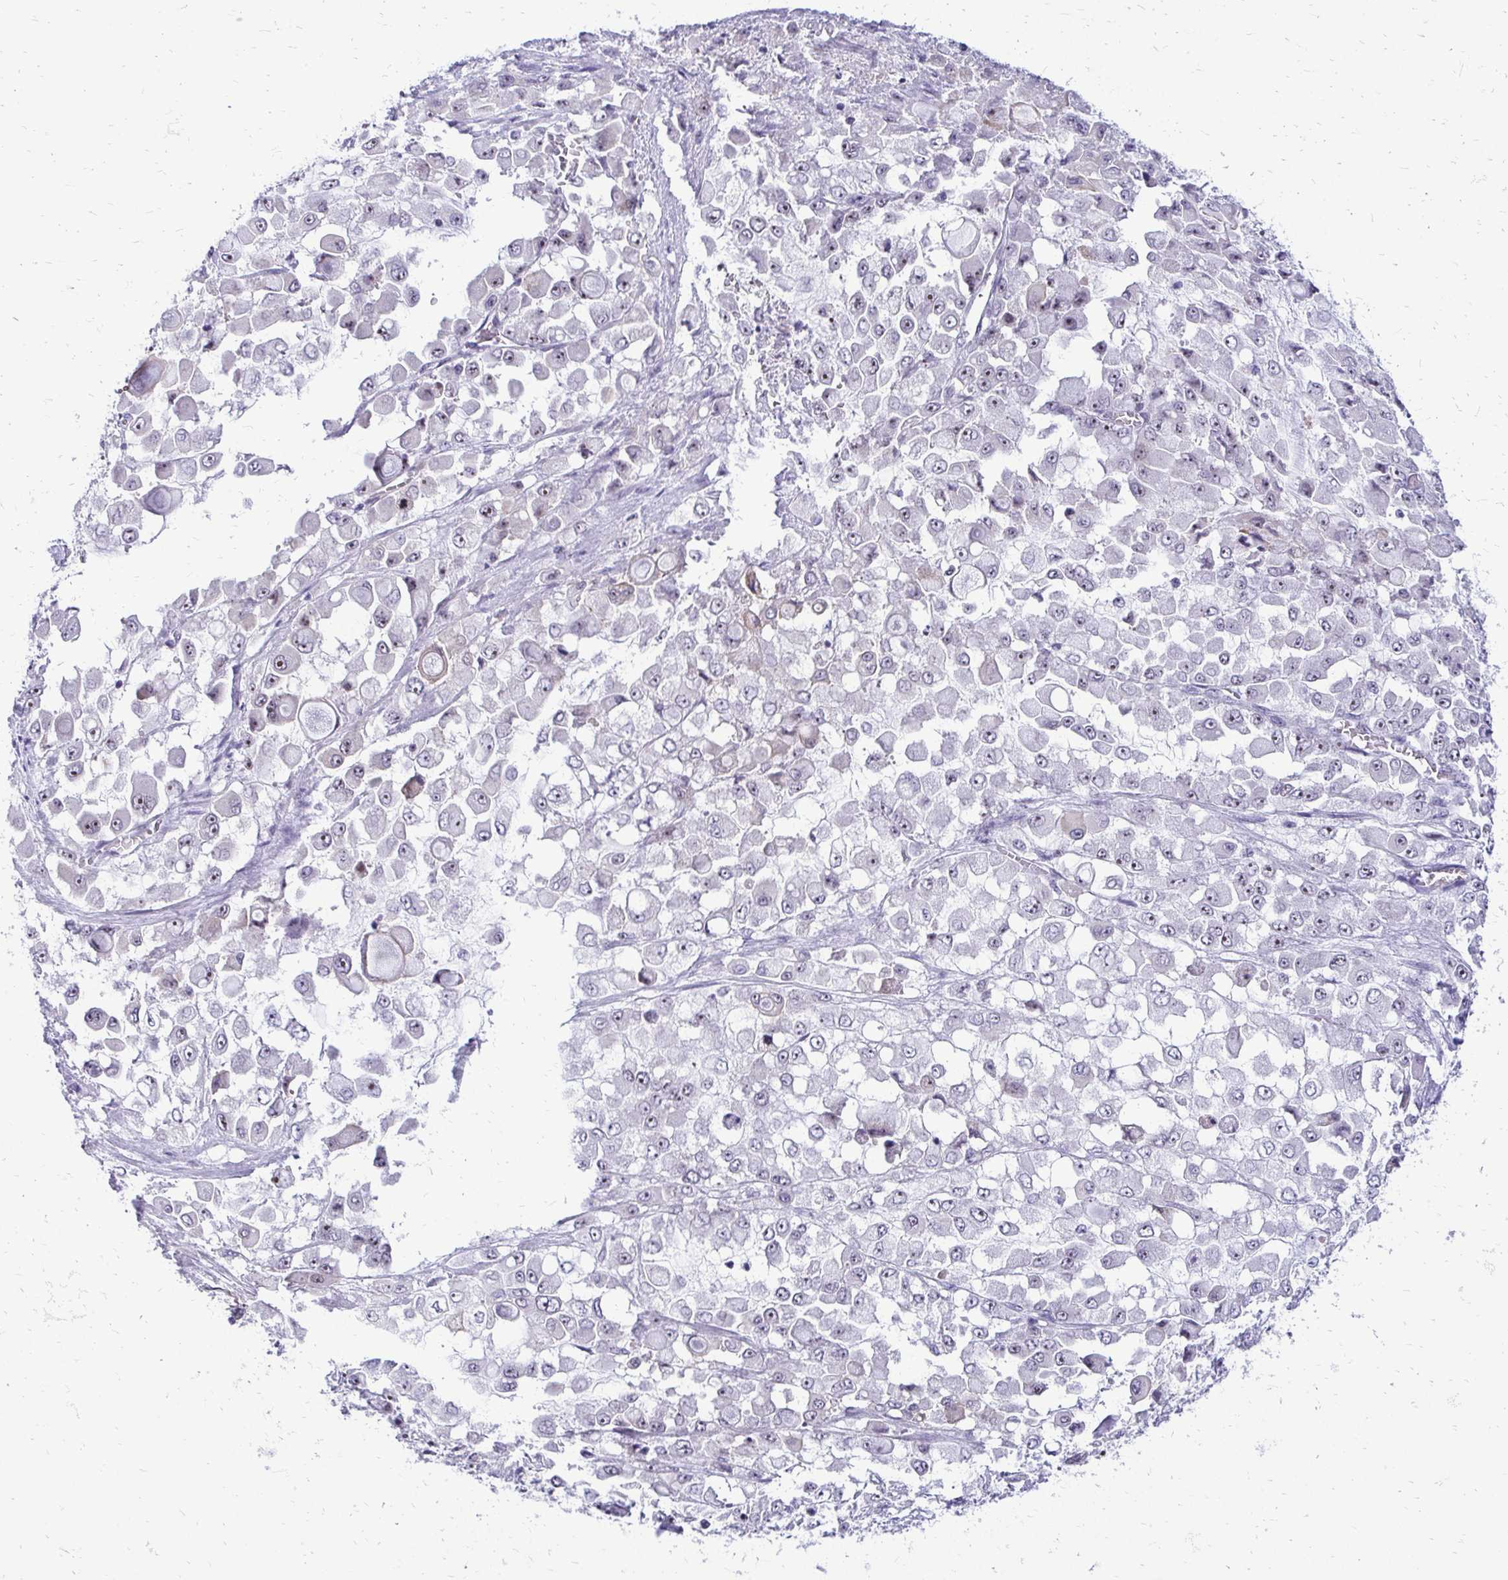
{"staining": {"intensity": "moderate", "quantity": "25%-75%", "location": "nuclear"}, "tissue": "stomach cancer", "cell_type": "Tumor cells", "image_type": "cancer", "snomed": [{"axis": "morphology", "description": "Adenocarcinoma, NOS"}, {"axis": "topography", "description": "Stomach"}], "caption": "Moderate nuclear protein expression is seen in about 25%-75% of tumor cells in stomach cancer (adenocarcinoma). (IHC, brightfield microscopy, high magnification).", "gene": "NIFK", "patient": {"sex": "female", "age": 76}}